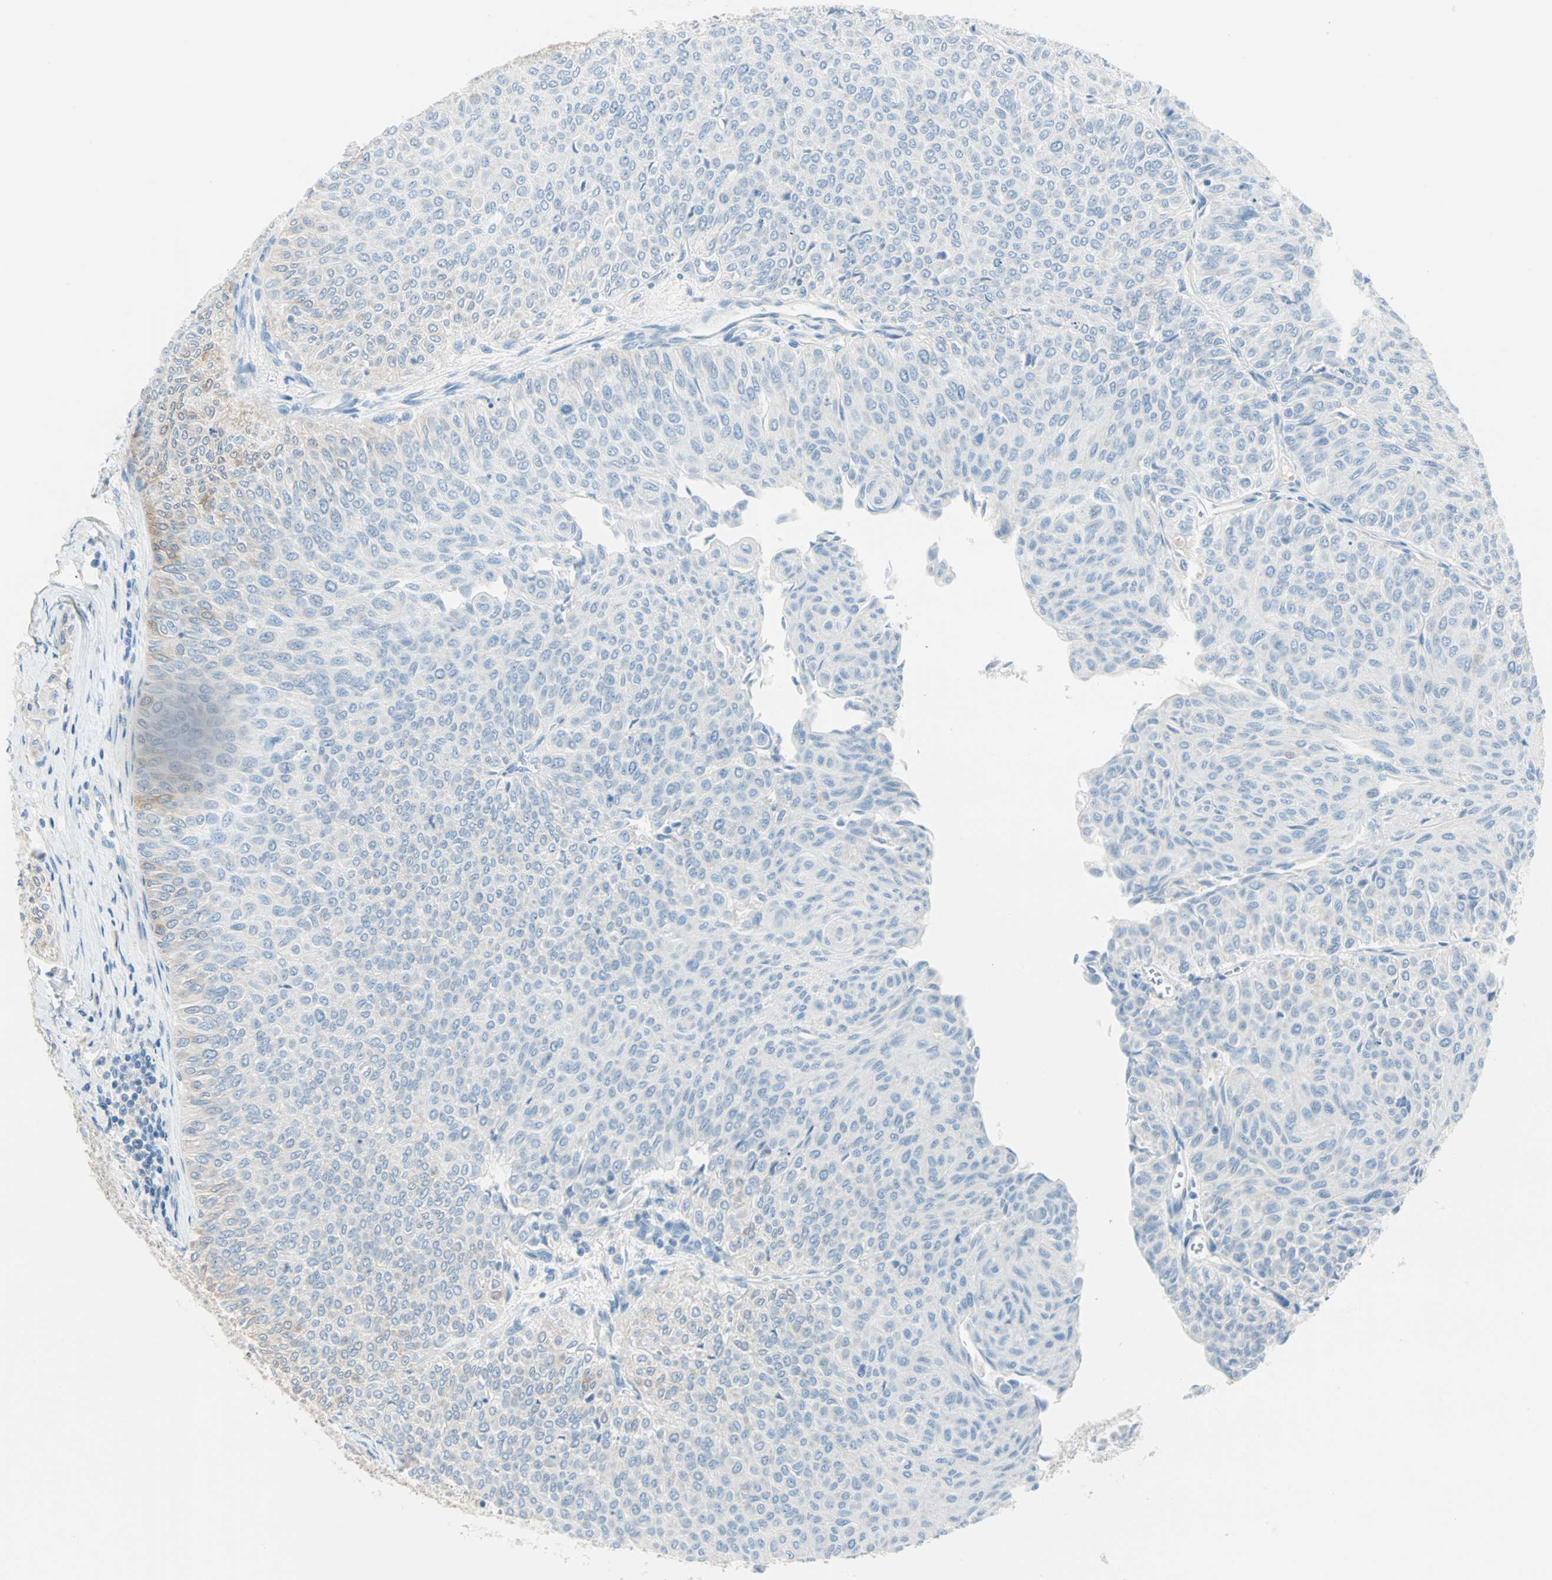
{"staining": {"intensity": "negative", "quantity": "none", "location": "none"}, "tissue": "urothelial cancer", "cell_type": "Tumor cells", "image_type": "cancer", "snomed": [{"axis": "morphology", "description": "Urothelial carcinoma, Low grade"}, {"axis": "topography", "description": "Urinary bladder"}], "caption": "Image shows no significant protein expression in tumor cells of urothelial cancer. (Stains: DAB (3,3'-diaminobenzidine) immunohistochemistry (IHC) with hematoxylin counter stain, Microscopy: brightfield microscopy at high magnification).", "gene": "ATF6", "patient": {"sex": "male", "age": 78}}